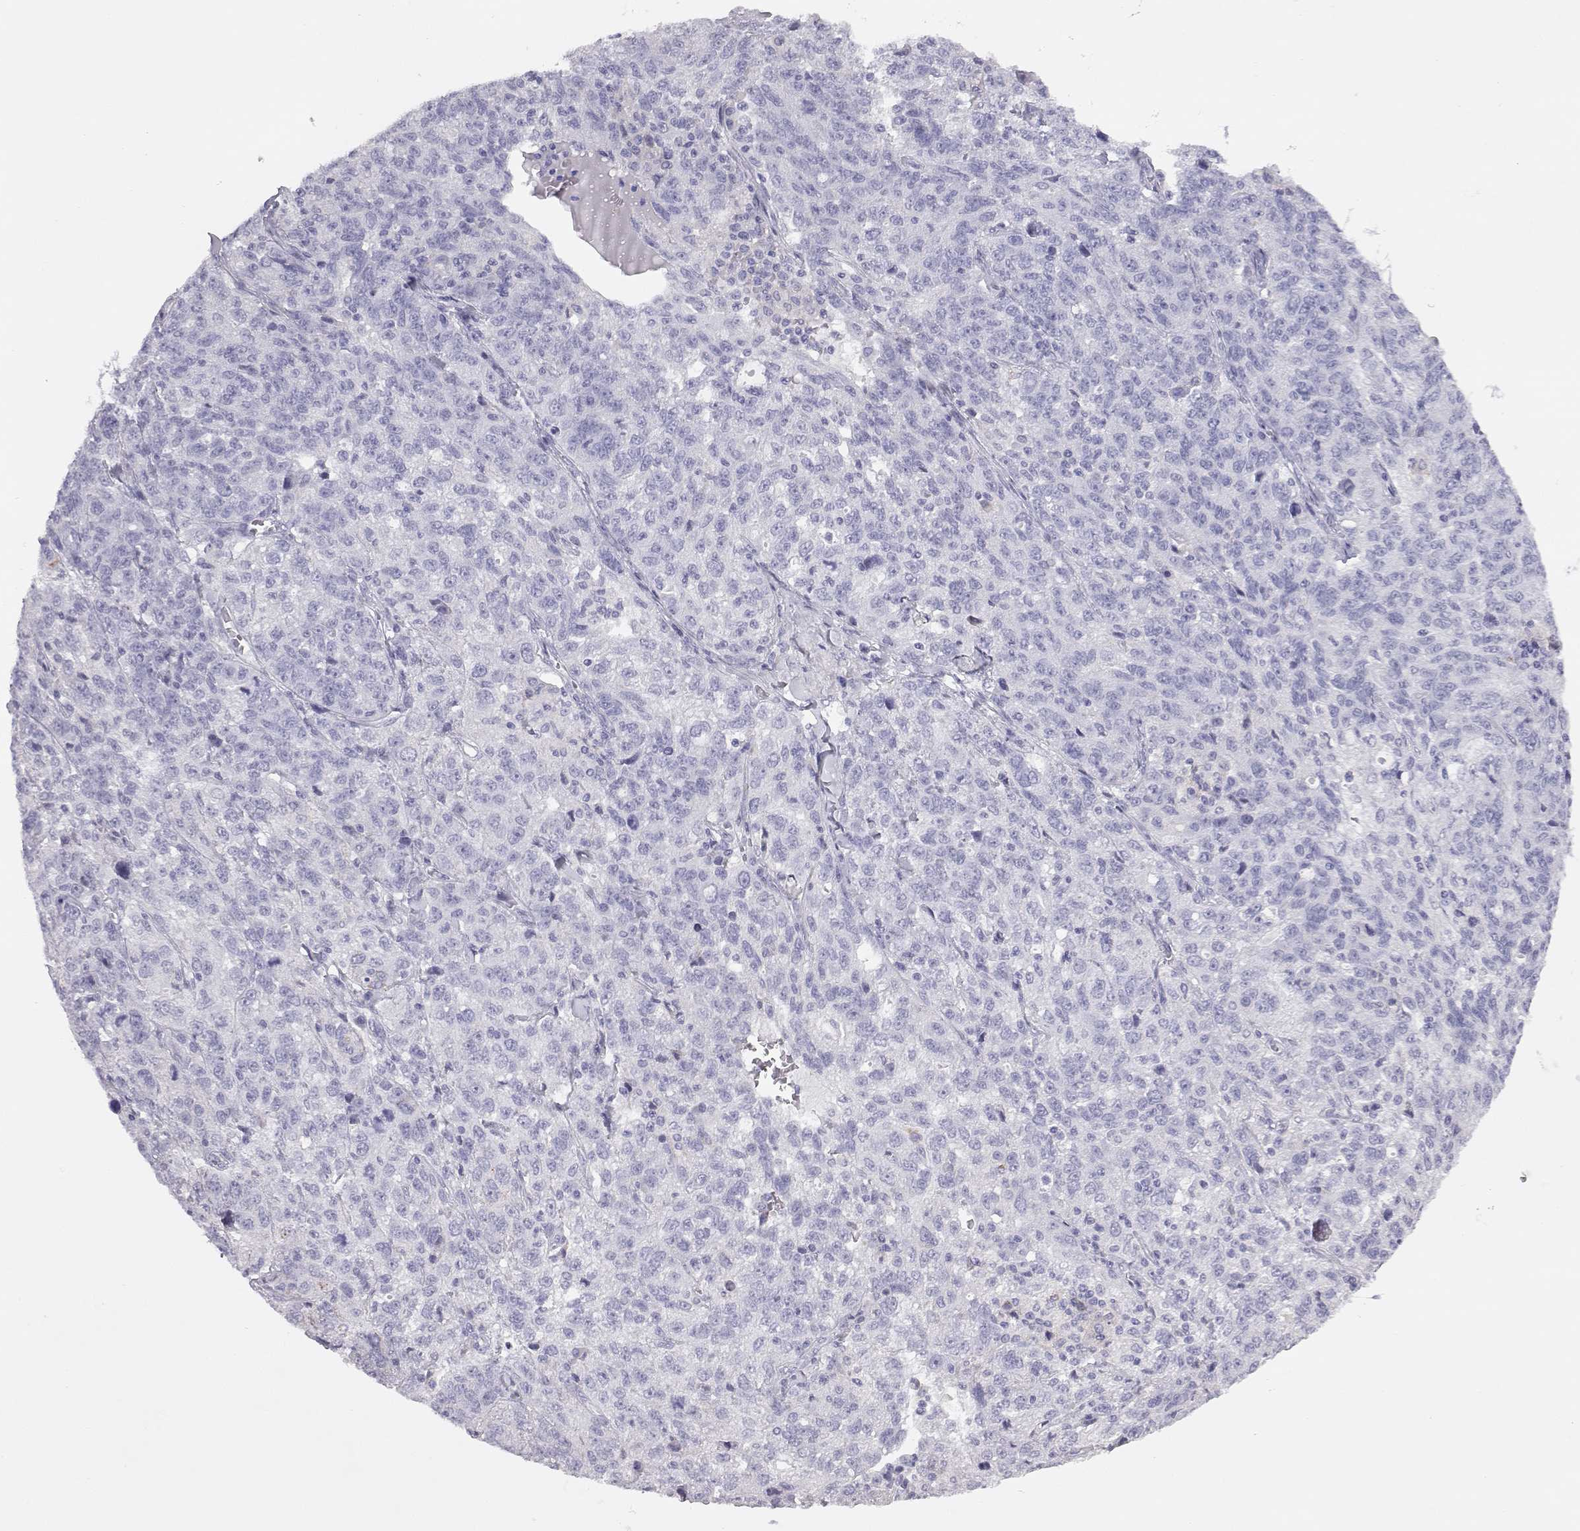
{"staining": {"intensity": "negative", "quantity": "none", "location": "none"}, "tissue": "ovarian cancer", "cell_type": "Tumor cells", "image_type": "cancer", "snomed": [{"axis": "morphology", "description": "Cystadenocarcinoma, serous, NOS"}, {"axis": "topography", "description": "Ovary"}], "caption": "Tumor cells show no significant protein expression in ovarian serous cystadenocarcinoma.", "gene": "ITLN2", "patient": {"sex": "female", "age": 71}}